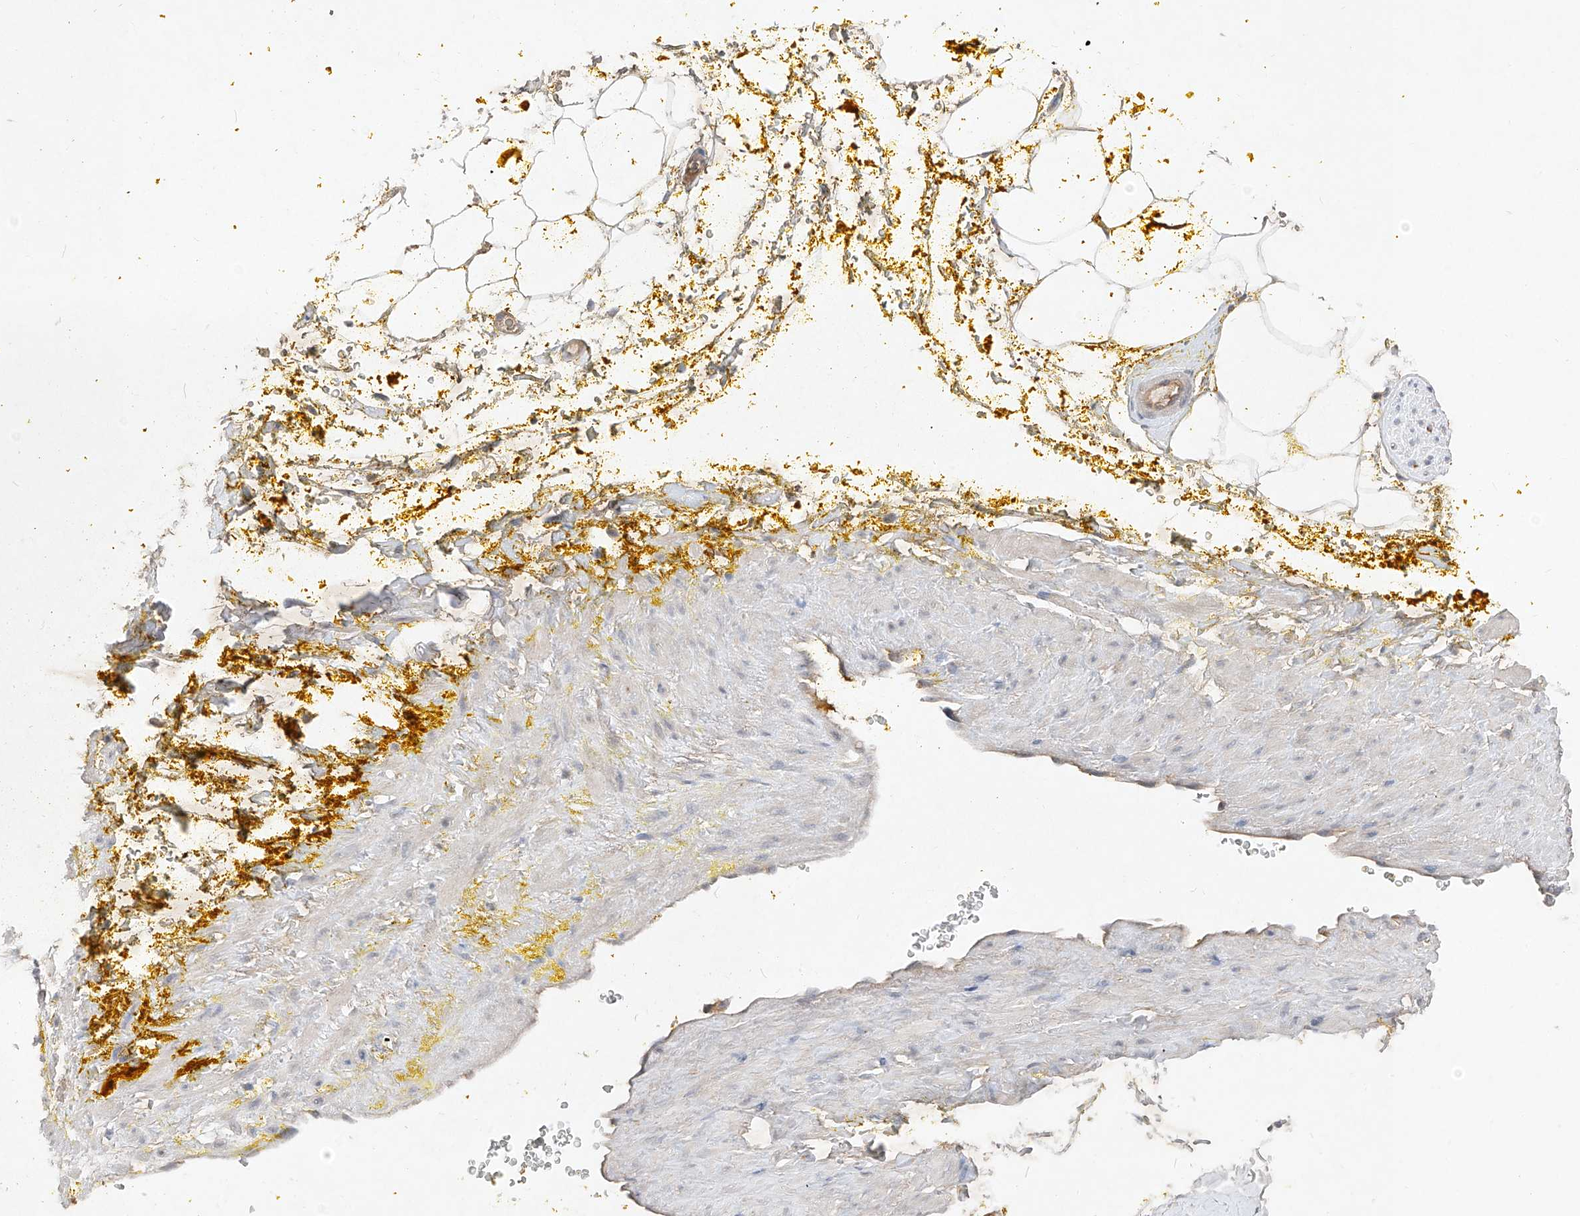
{"staining": {"intensity": "negative", "quantity": "none", "location": "none"}, "tissue": "adipose tissue", "cell_type": "Adipocytes", "image_type": "normal", "snomed": [{"axis": "morphology", "description": "Normal tissue, NOS"}, {"axis": "morphology", "description": "Adenocarcinoma, Low grade"}, {"axis": "topography", "description": "Prostate"}, {"axis": "topography", "description": "Peripheral nerve tissue"}], "caption": "Immunohistochemistry of normal adipose tissue exhibits no expression in adipocytes.", "gene": "FAM135A", "patient": {"sex": "male", "age": 63}}